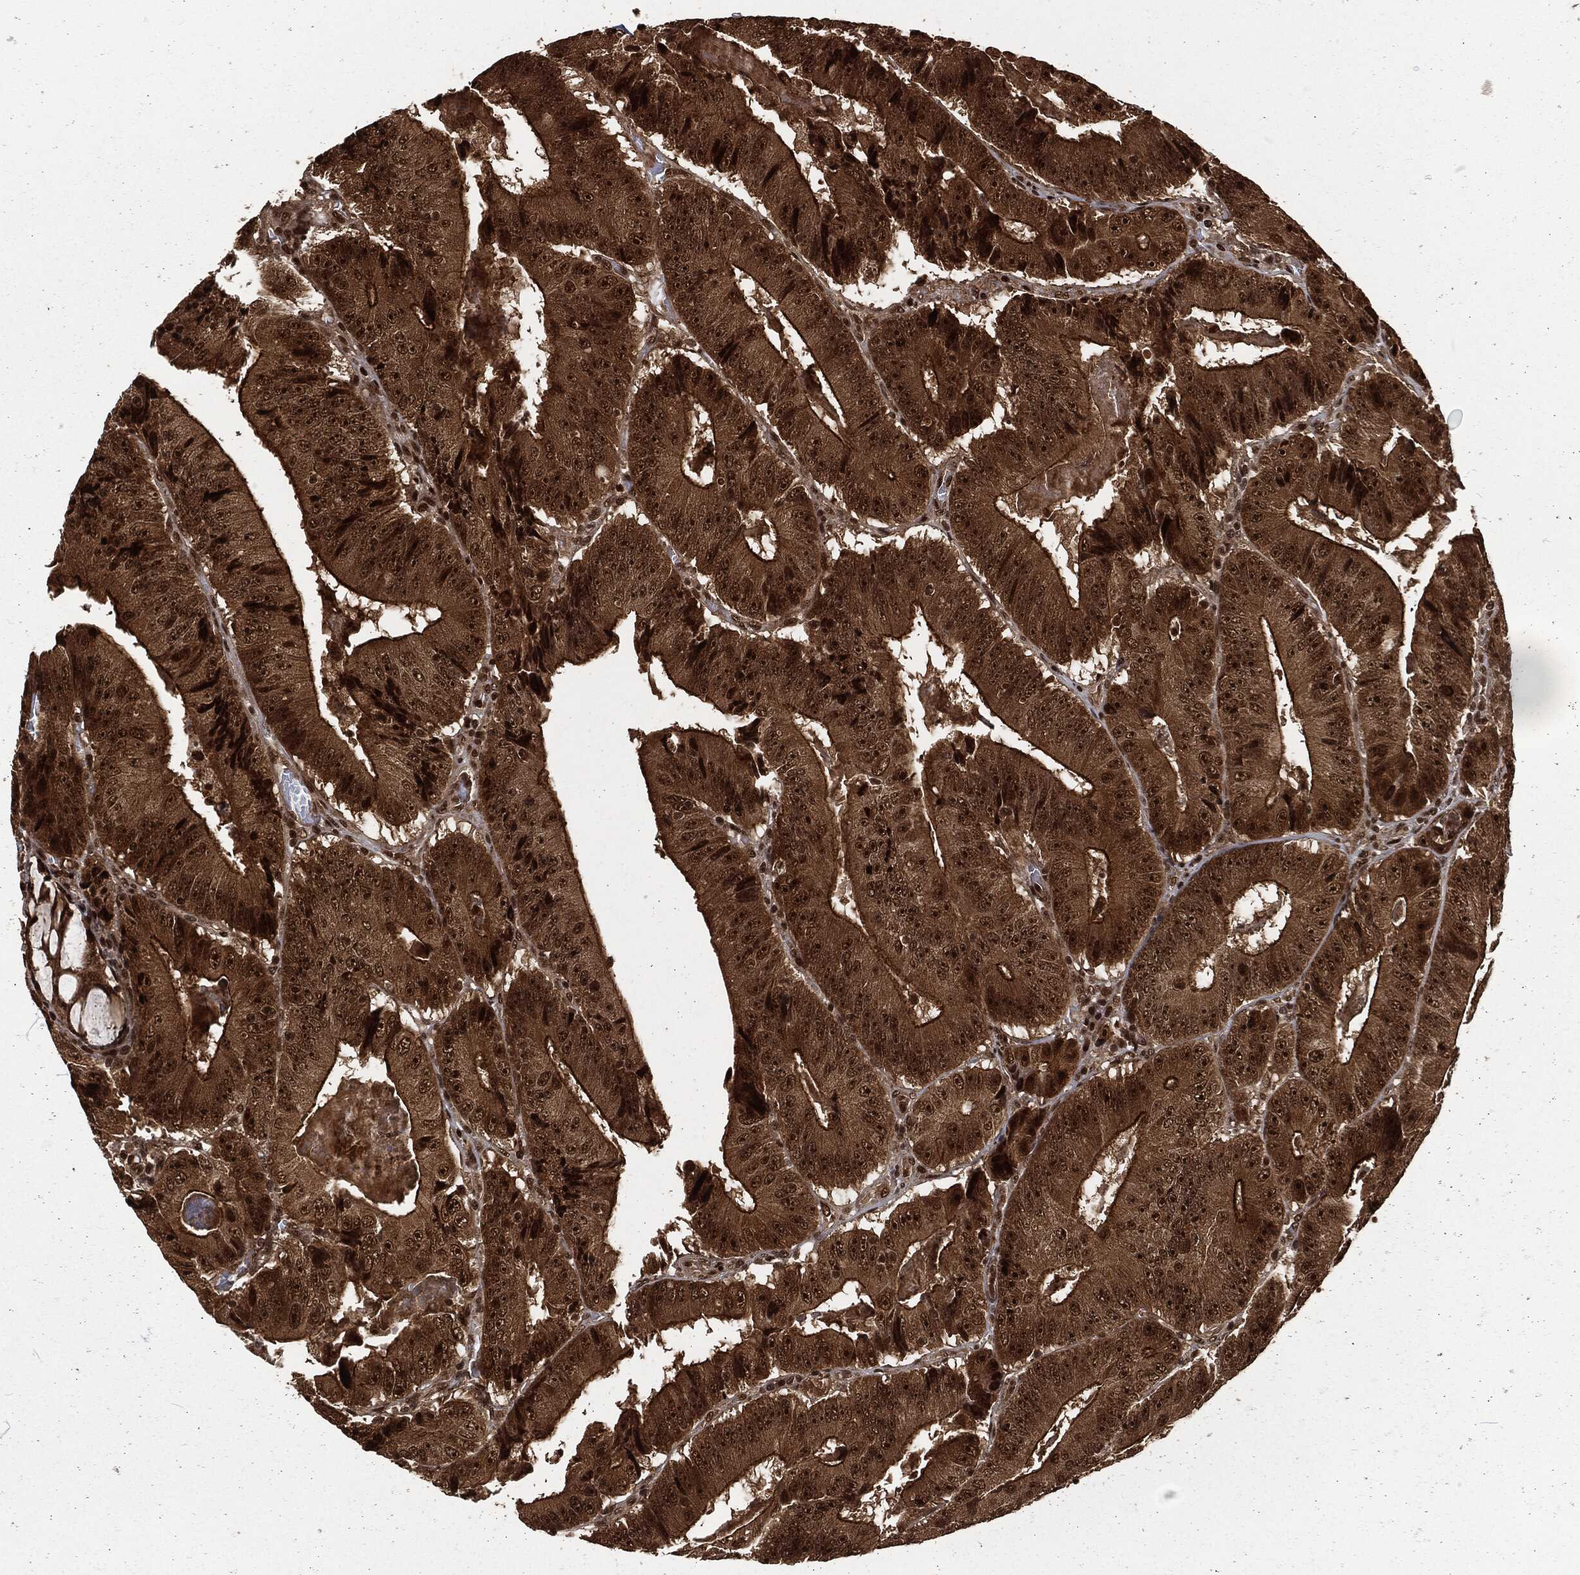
{"staining": {"intensity": "strong", "quantity": ">75%", "location": "cytoplasmic/membranous,nuclear"}, "tissue": "colorectal cancer", "cell_type": "Tumor cells", "image_type": "cancer", "snomed": [{"axis": "morphology", "description": "Adenocarcinoma, NOS"}, {"axis": "topography", "description": "Colon"}], "caption": "Colorectal cancer (adenocarcinoma) stained with DAB (3,3'-diaminobenzidine) immunohistochemistry shows high levels of strong cytoplasmic/membranous and nuclear expression in about >75% of tumor cells.", "gene": "NGRN", "patient": {"sex": "female", "age": 86}}